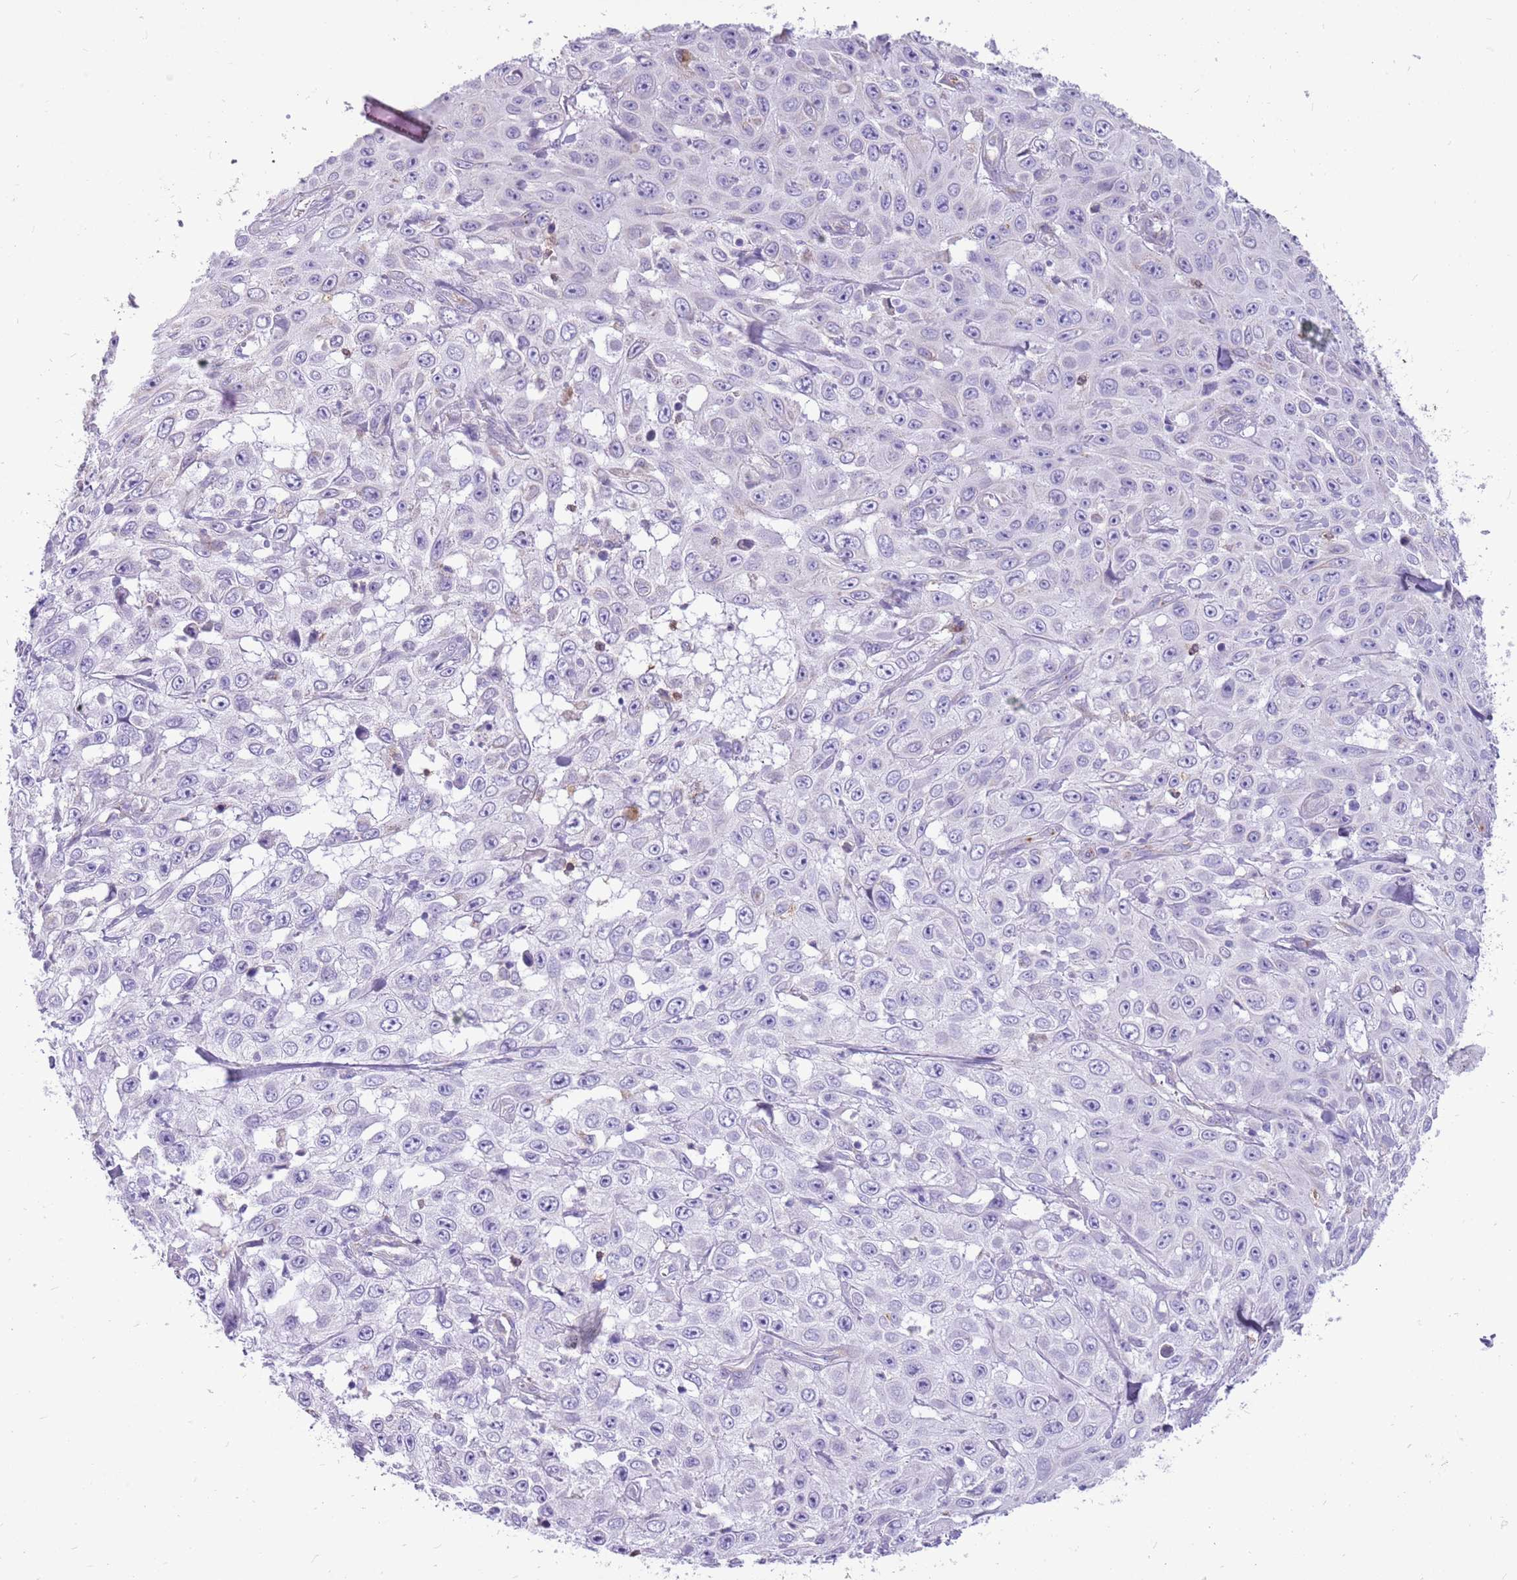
{"staining": {"intensity": "negative", "quantity": "none", "location": "none"}, "tissue": "skin cancer", "cell_type": "Tumor cells", "image_type": "cancer", "snomed": [{"axis": "morphology", "description": "Squamous cell carcinoma, NOS"}, {"axis": "topography", "description": "Skin"}], "caption": "IHC of squamous cell carcinoma (skin) demonstrates no staining in tumor cells.", "gene": "PCNX1", "patient": {"sex": "male", "age": 82}}